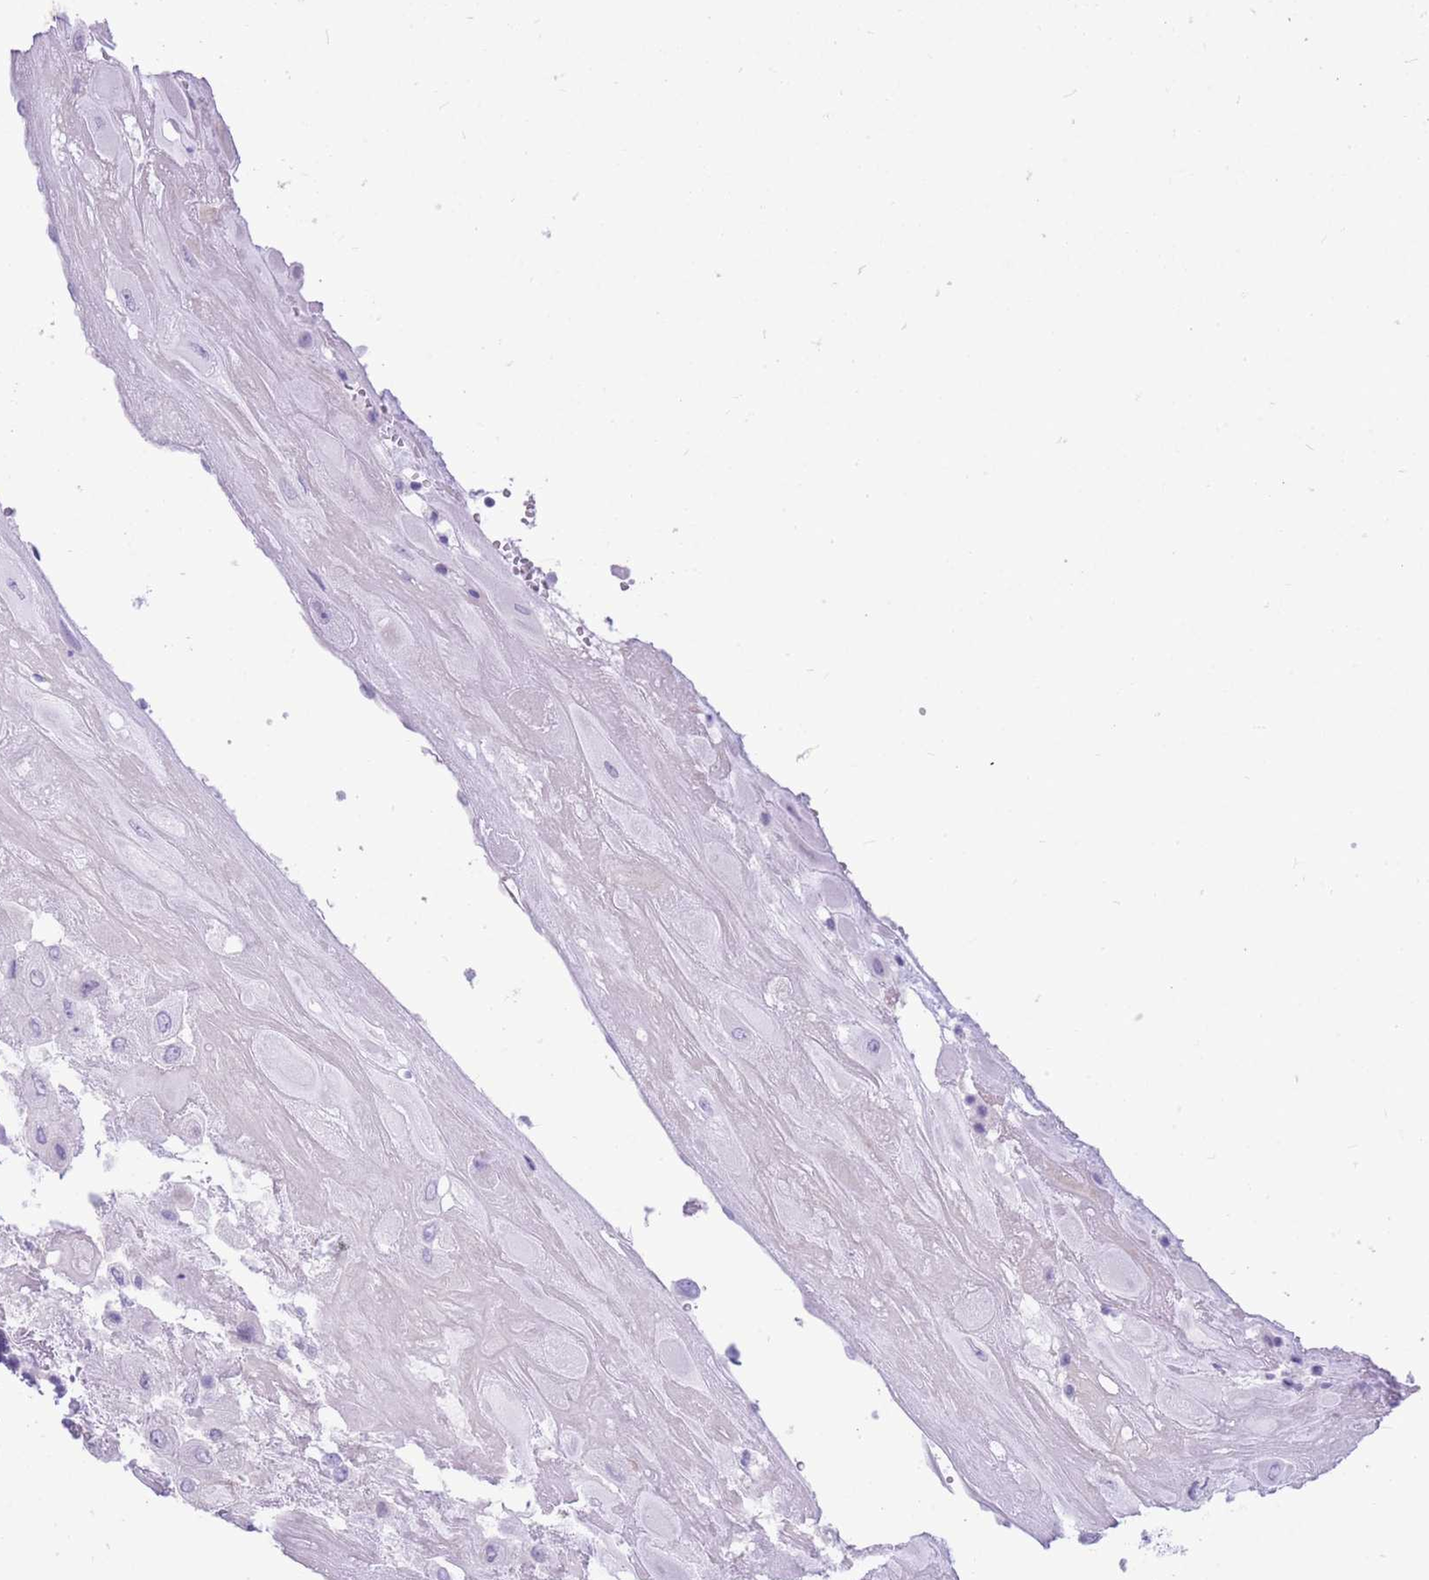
{"staining": {"intensity": "negative", "quantity": "none", "location": "none"}, "tissue": "placenta", "cell_type": "Decidual cells", "image_type": "normal", "snomed": [{"axis": "morphology", "description": "Normal tissue, NOS"}, {"axis": "topography", "description": "Placenta"}], "caption": "This is a micrograph of immunohistochemistry (IHC) staining of benign placenta, which shows no staining in decidual cells.", "gene": "ZFP62", "patient": {"sex": "female", "age": 32}}